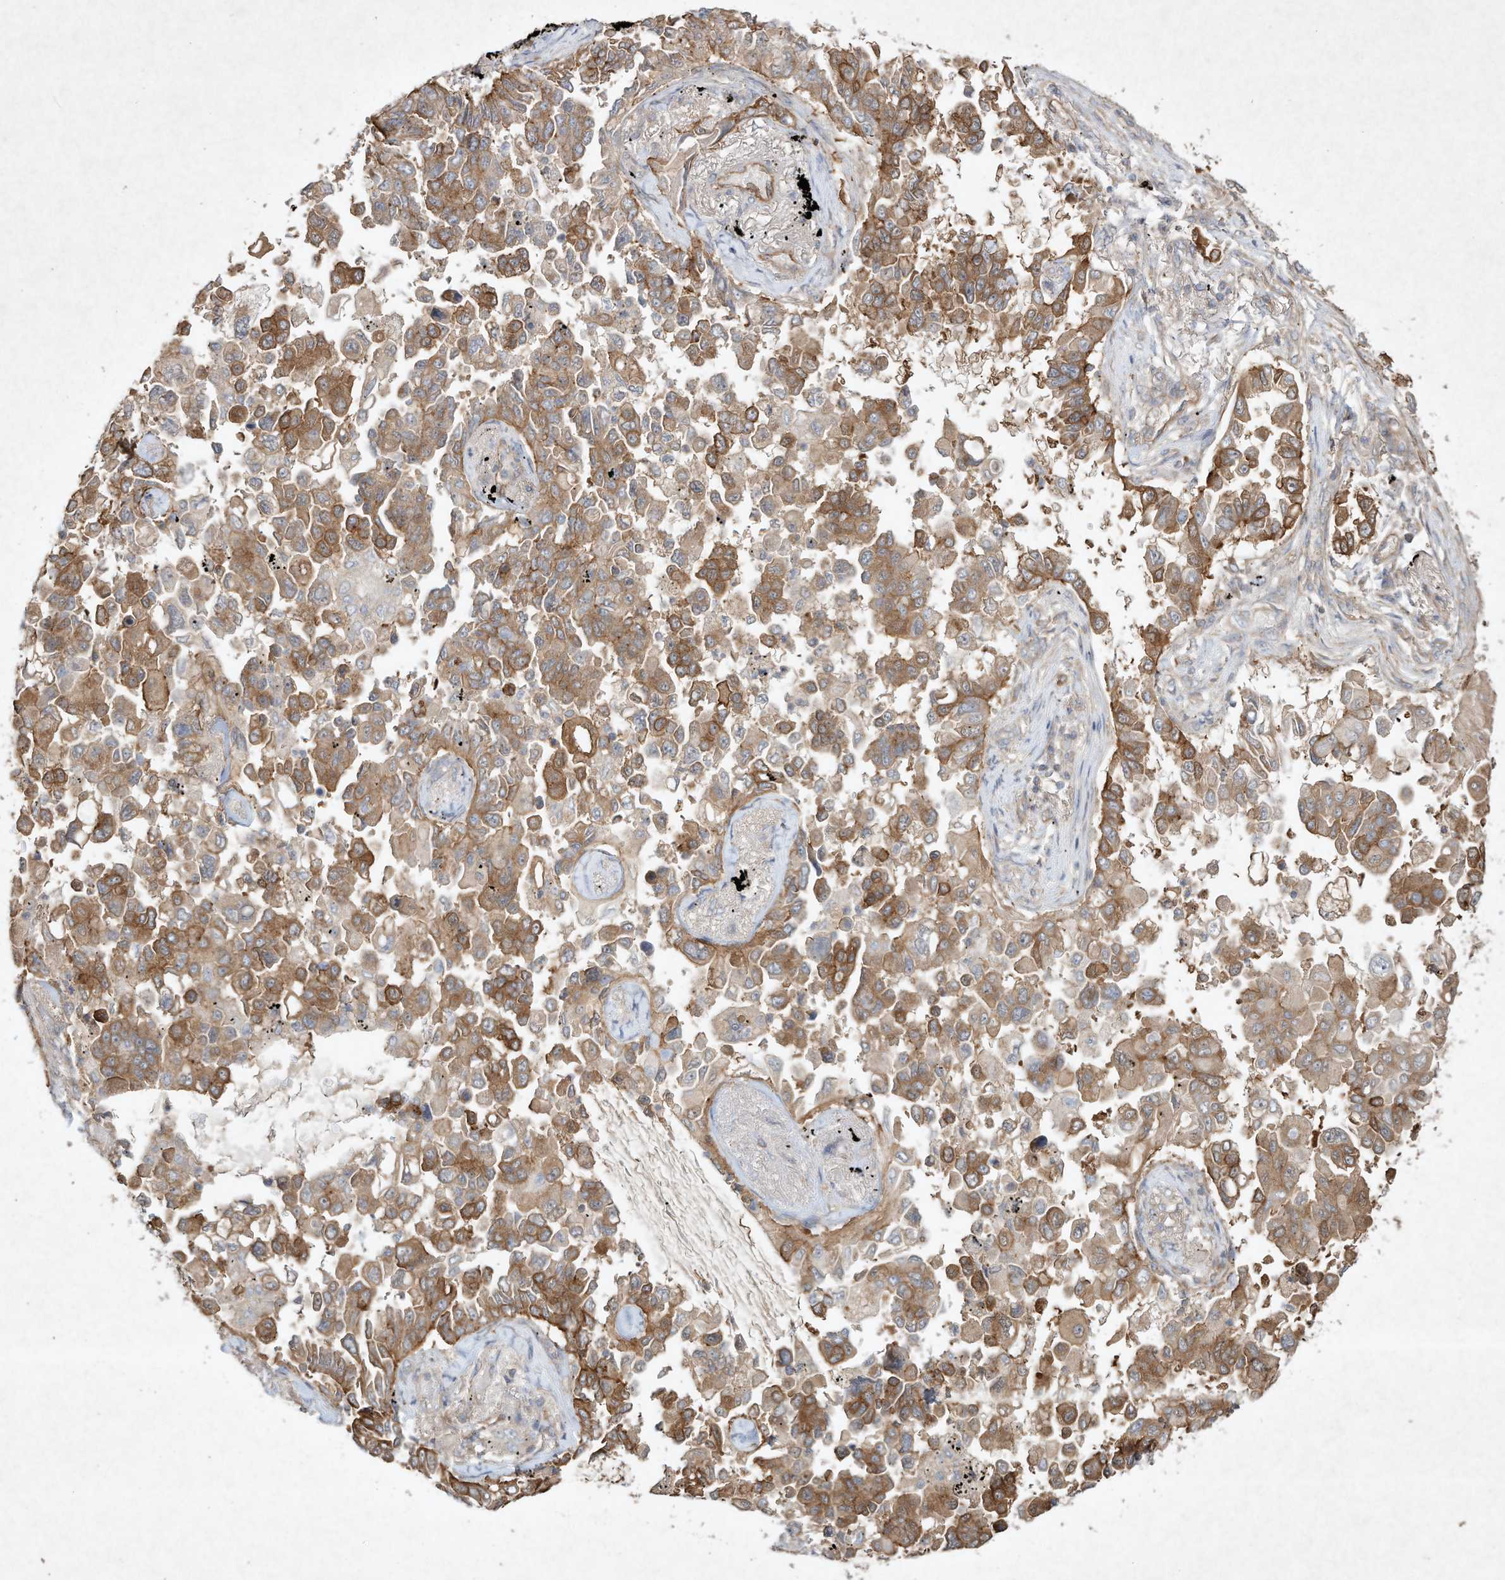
{"staining": {"intensity": "moderate", "quantity": ">75%", "location": "cytoplasmic/membranous"}, "tissue": "lung cancer", "cell_type": "Tumor cells", "image_type": "cancer", "snomed": [{"axis": "morphology", "description": "Adenocarcinoma, NOS"}, {"axis": "topography", "description": "Lung"}], "caption": "DAB (3,3'-diaminobenzidine) immunohistochemical staining of human lung adenocarcinoma demonstrates moderate cytoplasmic/membranous protein staining in approximately >75% of tumor cells.", "gene": "HTR5A", "patient": {"sex": "female", "age": 67}}